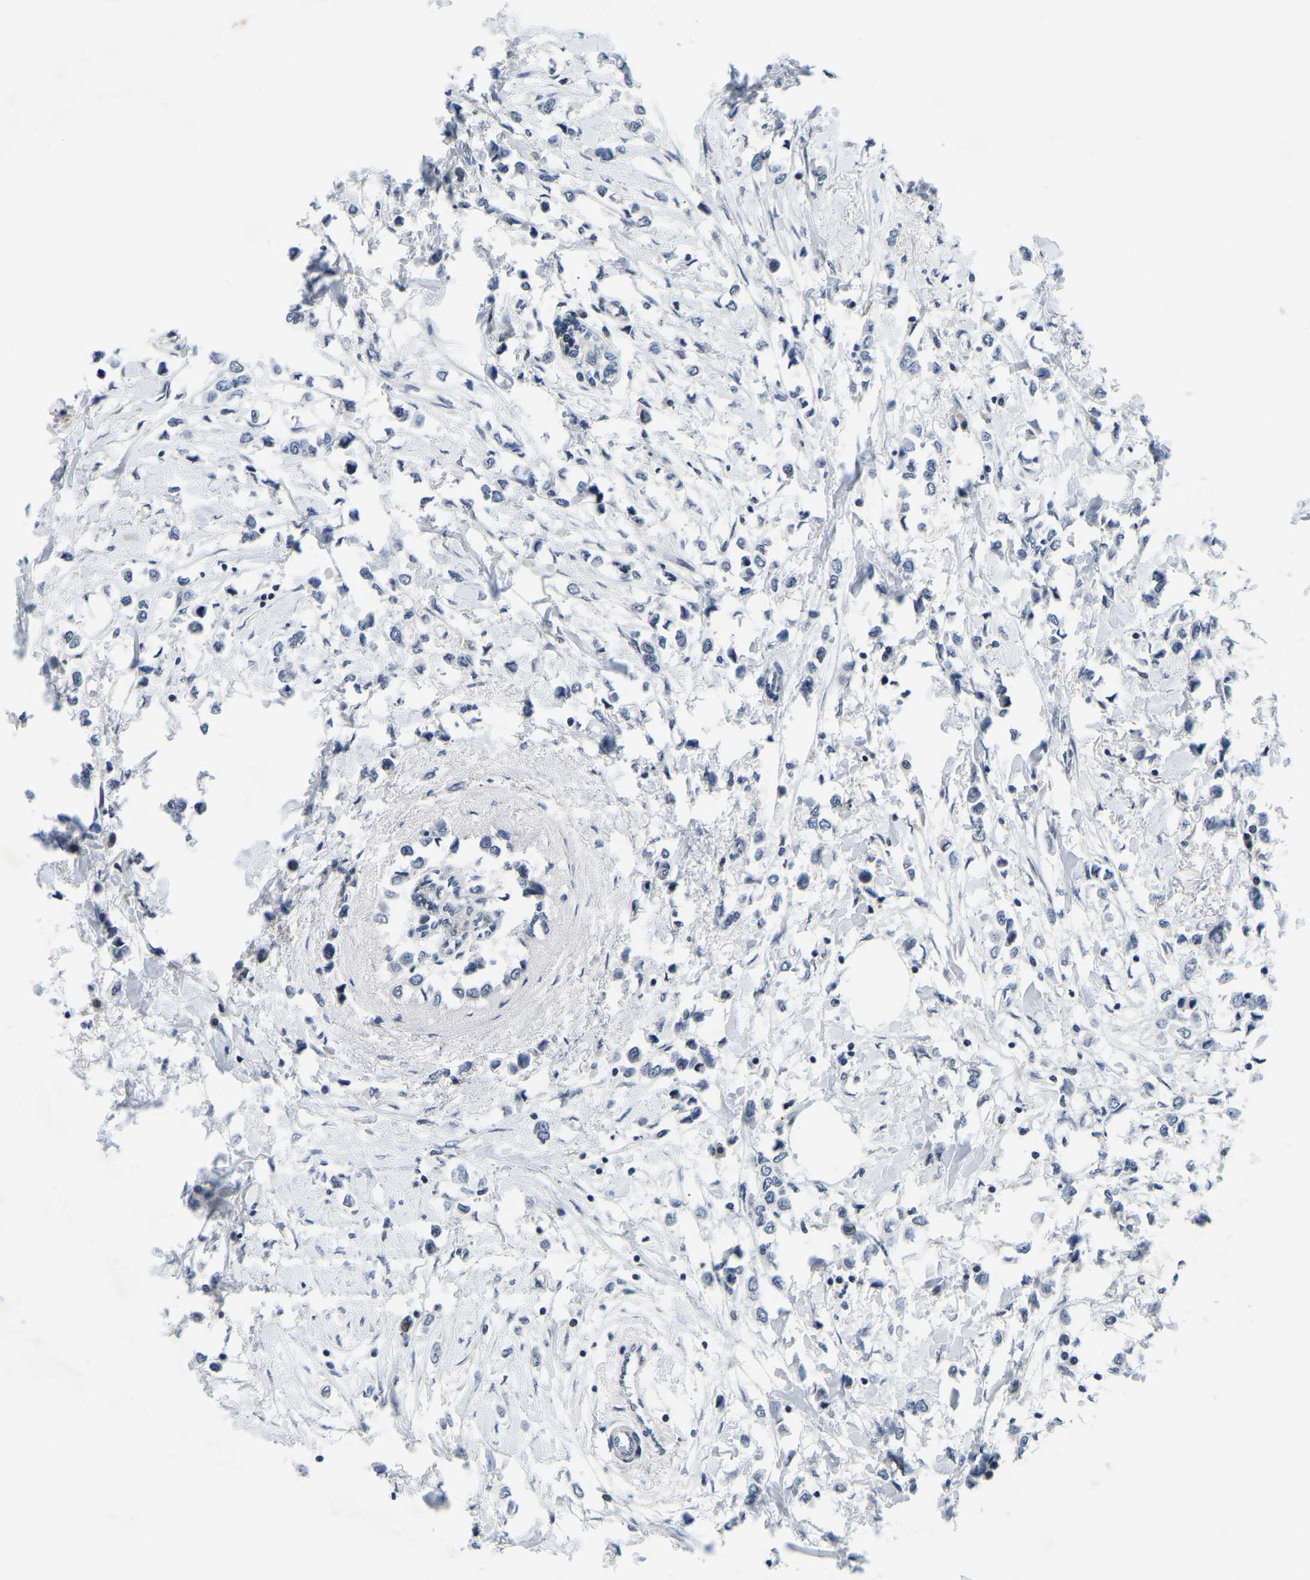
{"staining": {"intensity": "negative", "quantity": "none", "location": "none"}, "tissue": "breast cancer", "cell_type": "Tumor cells", "image_type": "cancer", "snomed": [{"axis": "morphology", "description": "Lobular carcinoma"}, {"axis": "topography", "description": "Breast"}], "caption": "This is an immunohistochemistry (IHC) image of human lobular carcinoma (breast). There is no staining in tumor cells.", "gene": "POLDIP3", "patient": {"sex": "female", "age": 51}}